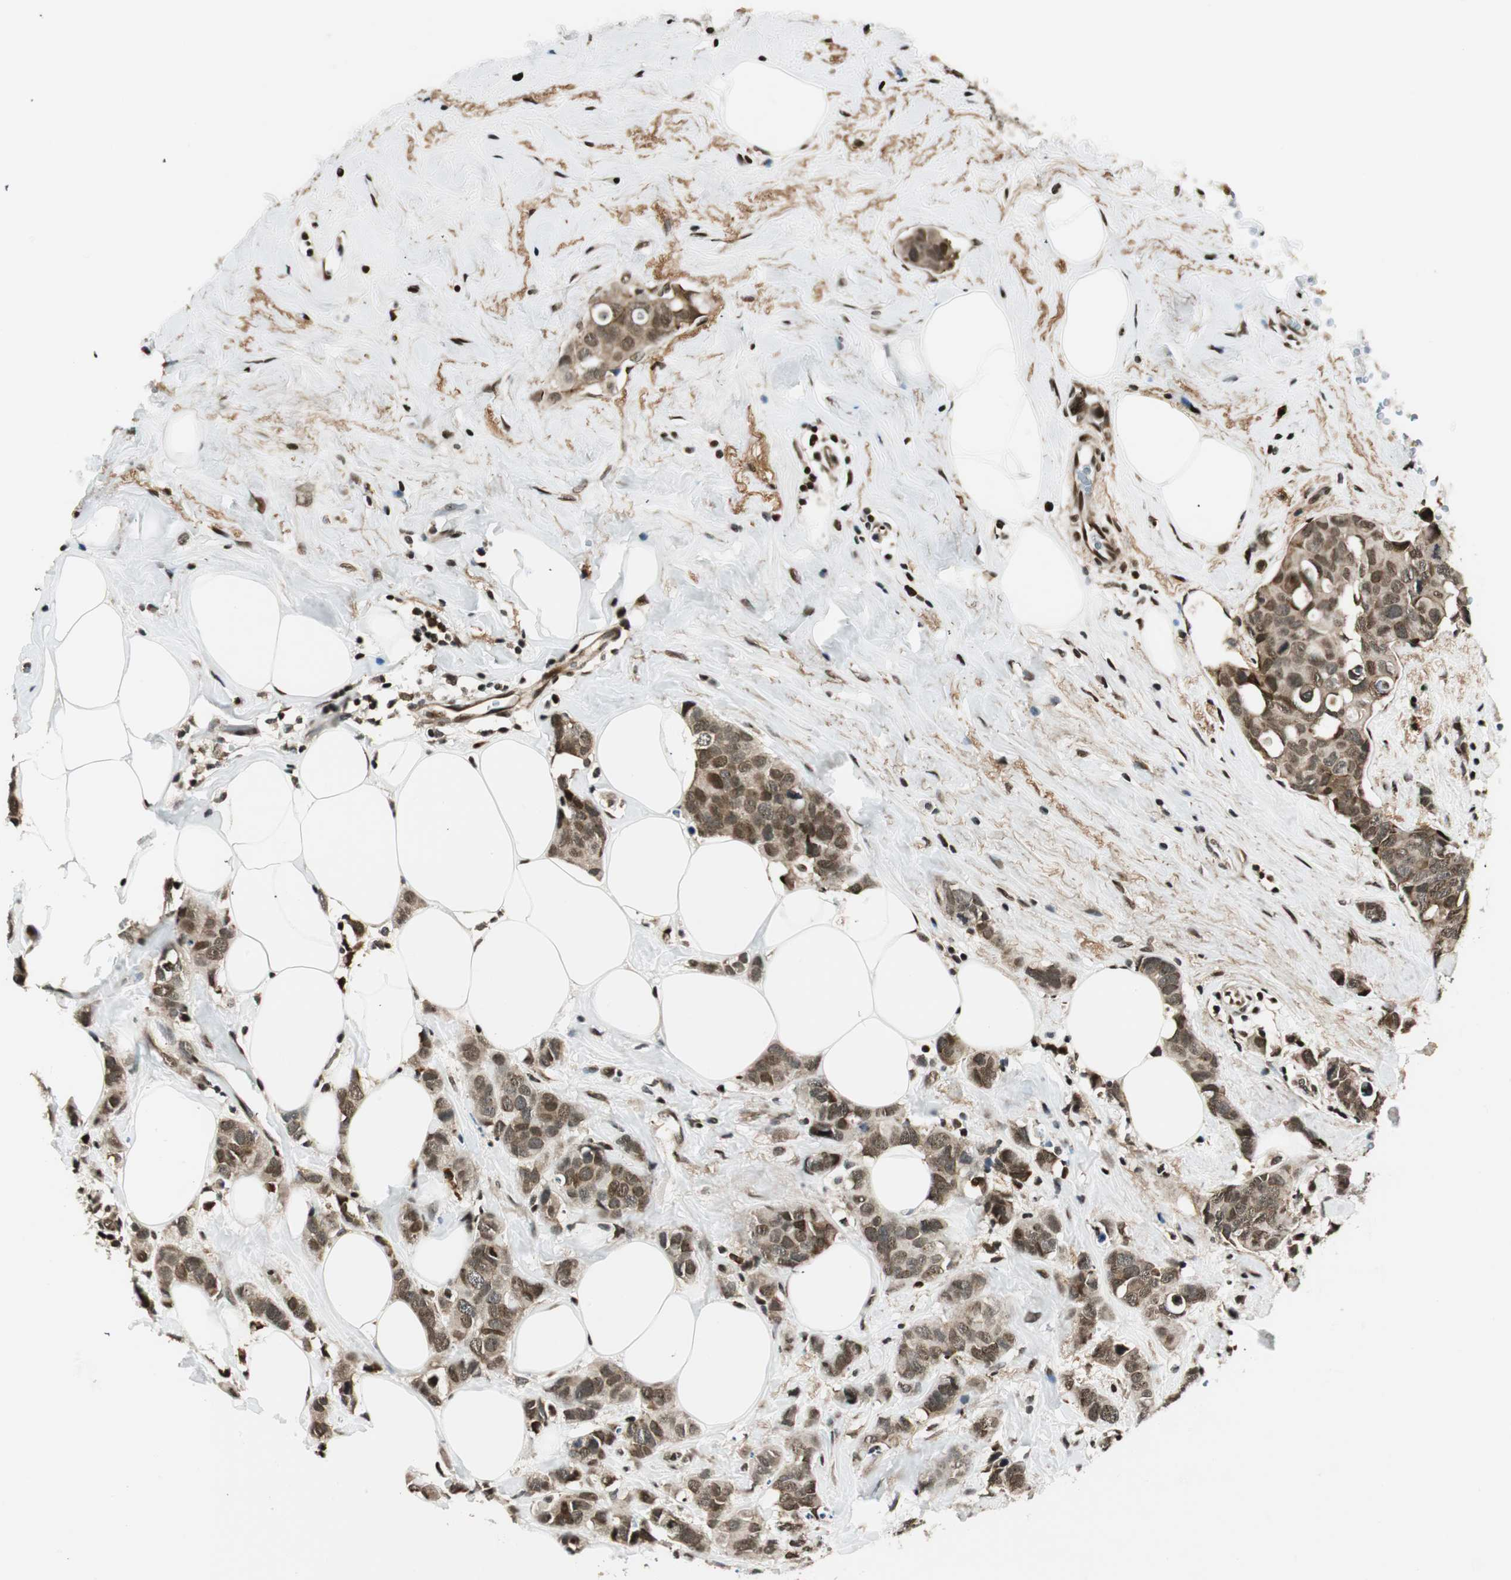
{"staining": {"intensity": "moderate", "quantity": ">75%", "location": "cytoplasmic/membranous,nuclear"}, "tissue": "breast cancer", "cell_type": "Tumor cells", "image_type": "cancer", "snomed": [{"axis": "morphology", "description": "Normal tissue, NOS"}, {"axis": "morphology", "description": "Duct carcinoma"}, {"axis": "topography", "description": "Breast"}], "caption": "Immunohistochemistry (IHC) of breast cancer (invasive ductal carcinoma) reveals medium levels of moderate cytoplasmic/membranous and nuclear staining in about >75% of tumor cells.", "gene": "RING1", "patient": {"sex": "female", "age": 50}}